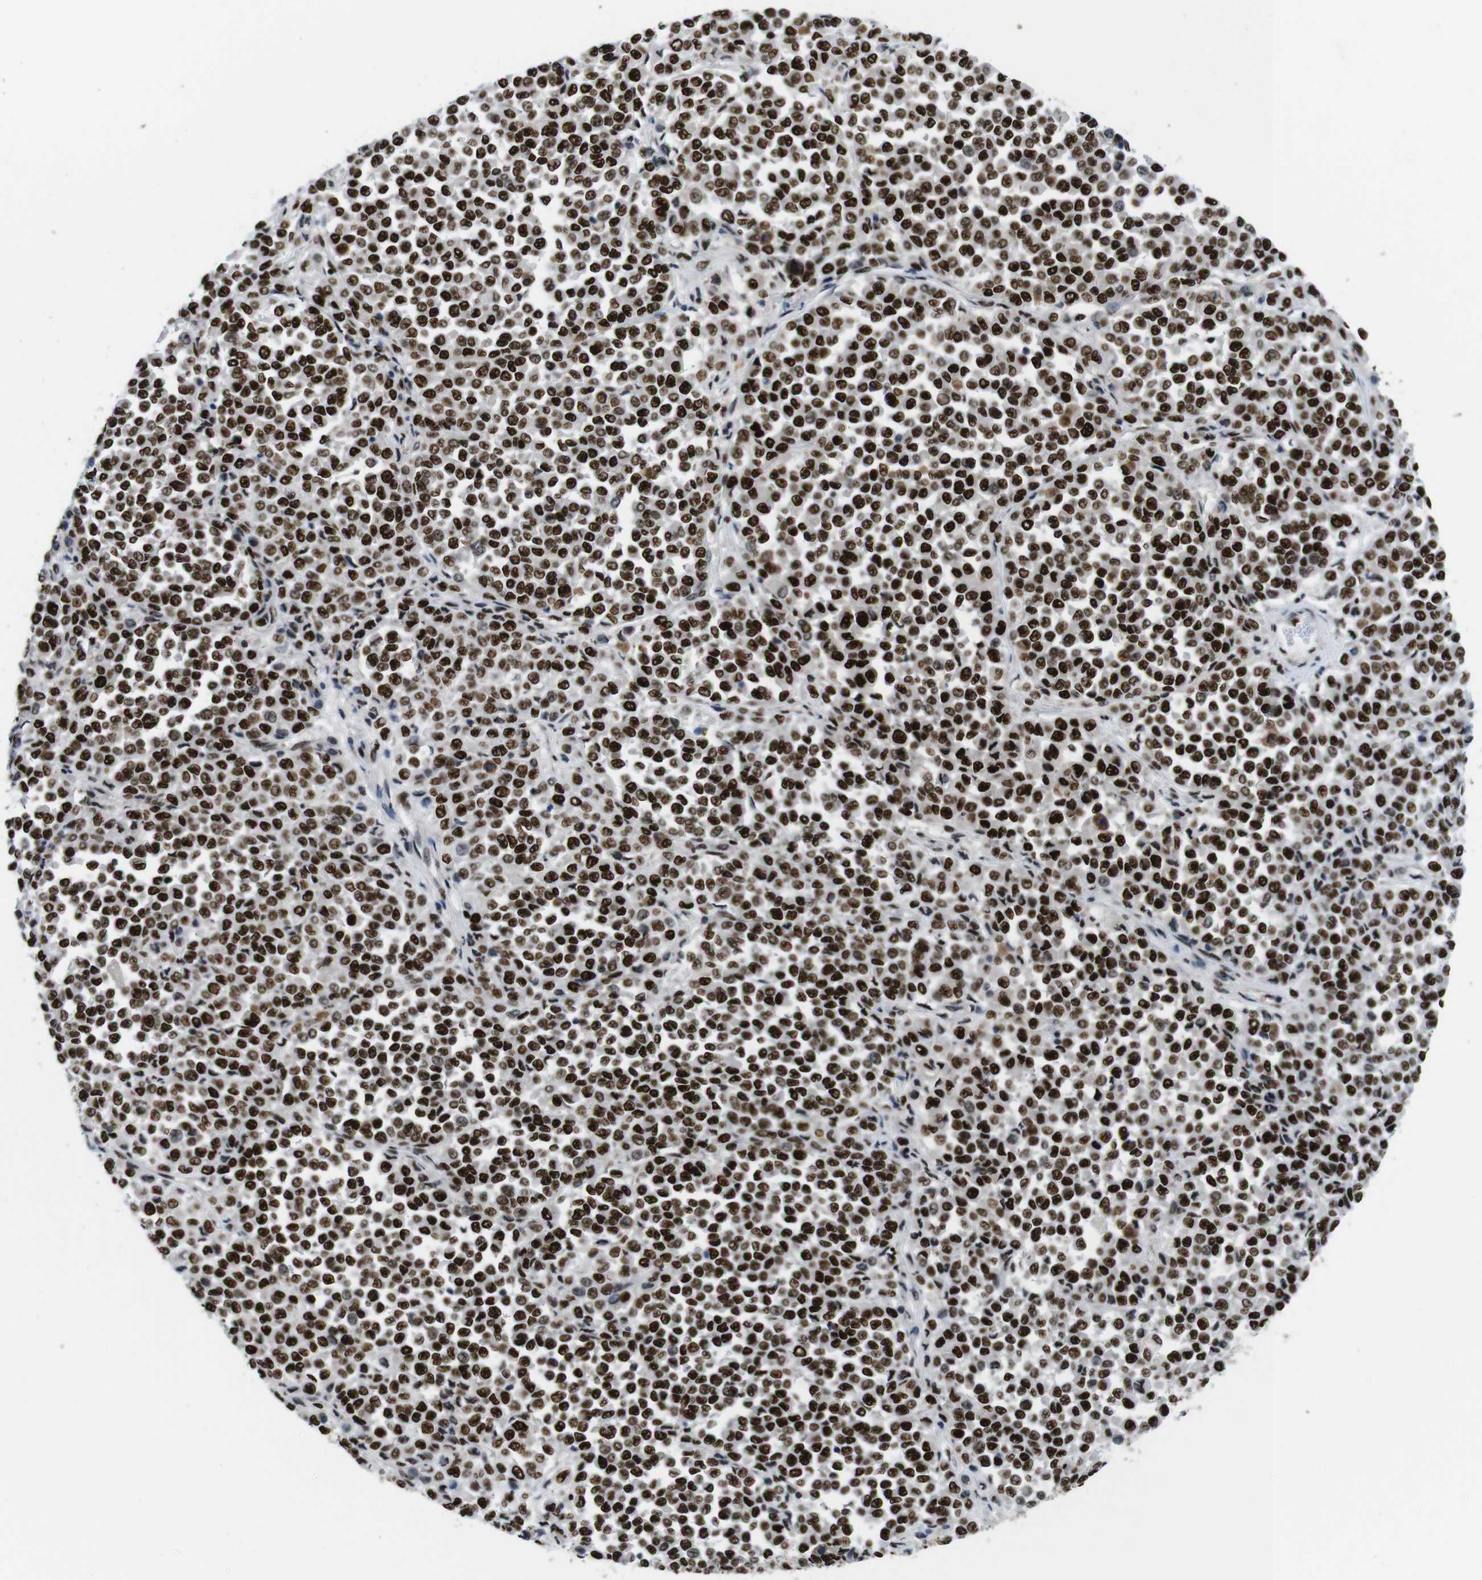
{"staining": {"intensity": "strong", "quantity": ">75%", "location": "nuclear"}, "tissue": "melanoma", "cell_type": "Tumor cells", "image_type": "cancer", "snomed": [{"axis": "morphology", "description": "Malignant melanoma, Metastatic site"}, {"axis": "topography", "description": "Pancreas"}], "caption": "A high amount of strong nuclear staining is identified in about >75% of tumor cells in malignant melanoma (metastatic site) tissue.", "gene": "PSME3", "patient": {"sex": "female", "age": 30}}